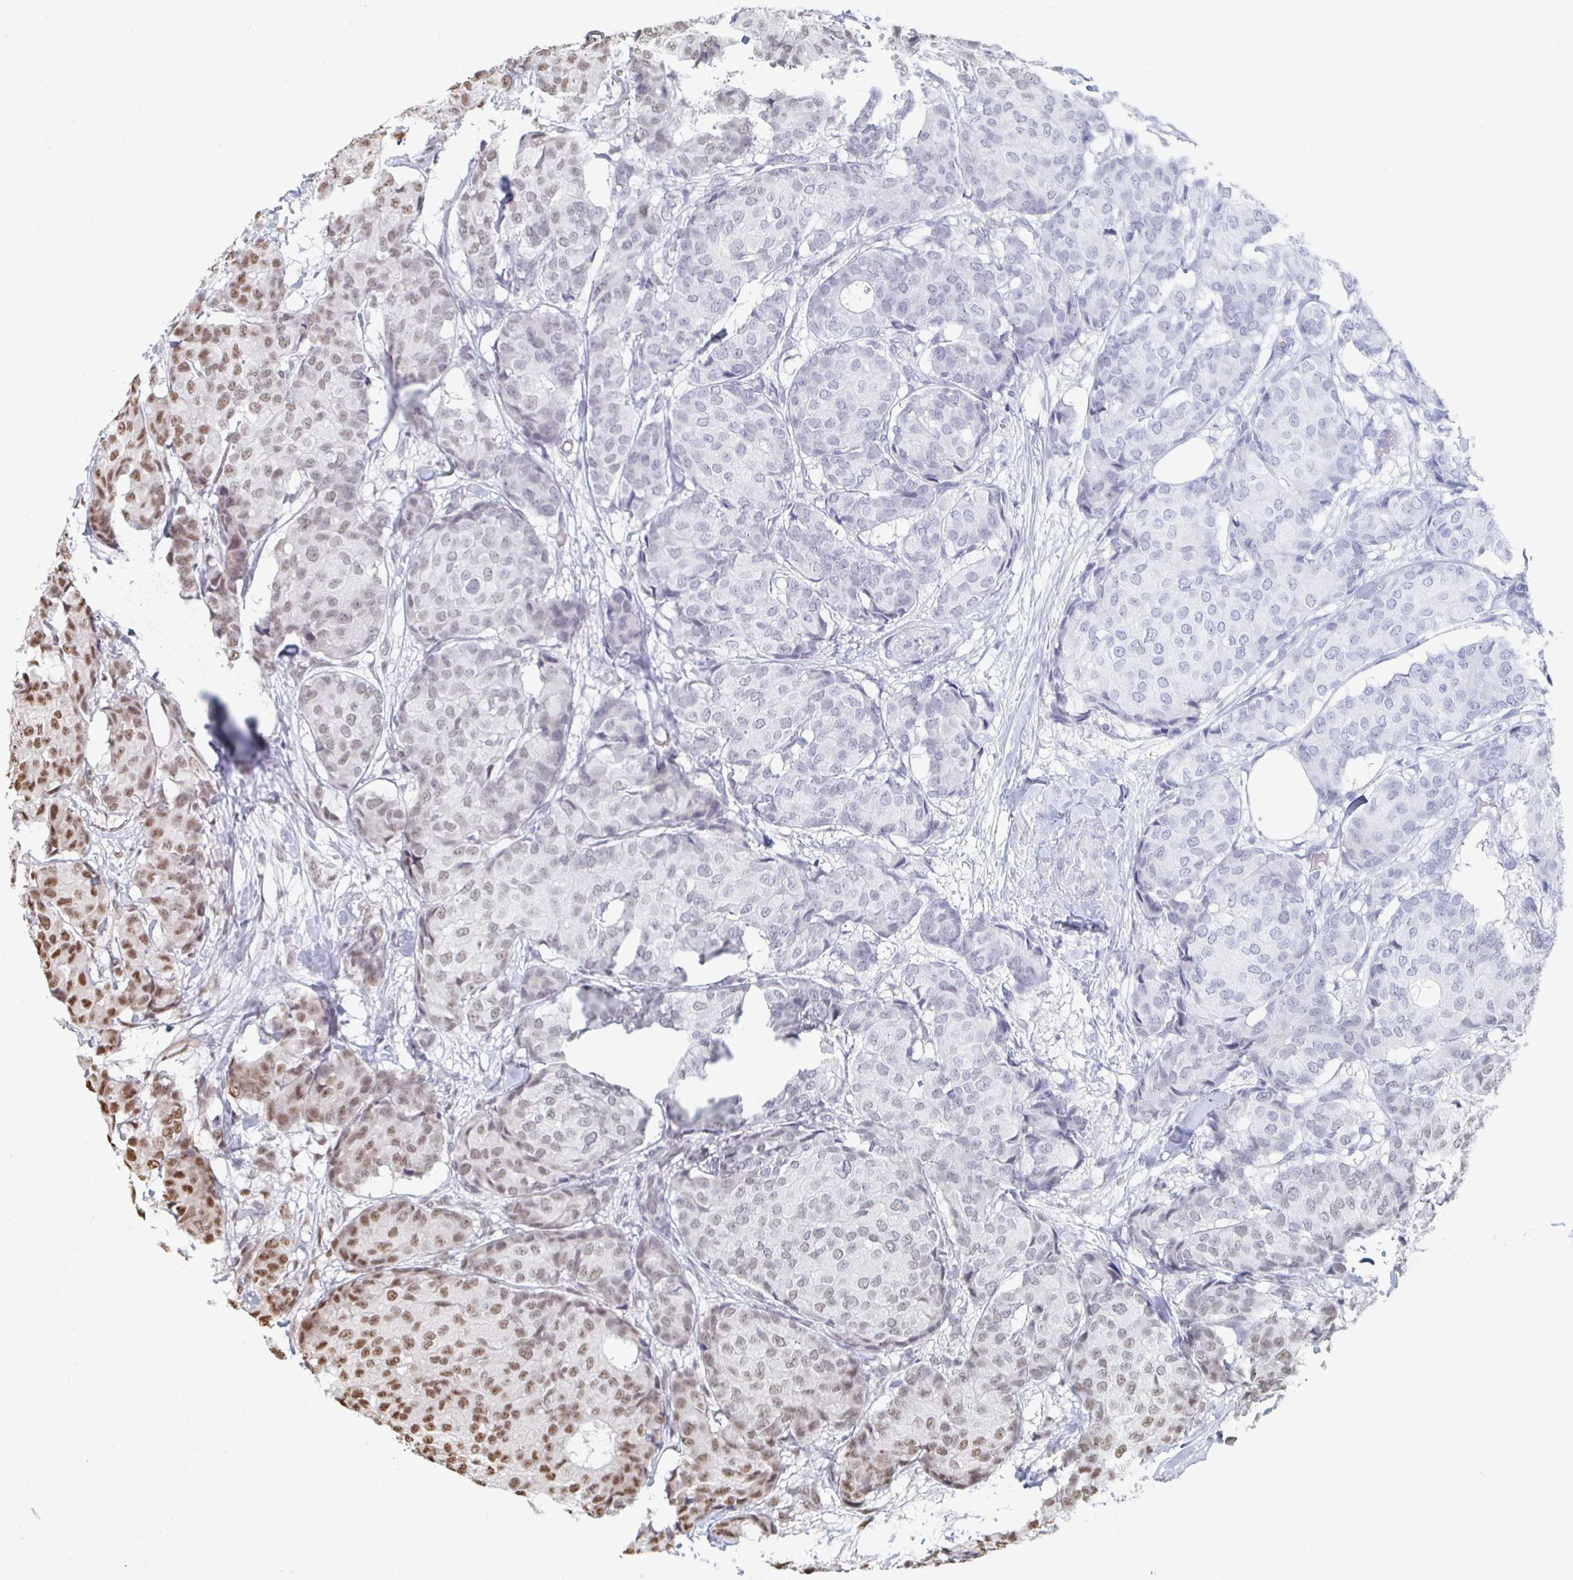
{"staining": {"intensity": "moderate", "quantity": "25%-75%", "location": "nuclear"}, "tissue": "breast cancer", "cell_type": "Tumor cells", "image_type": "cancer", "snomed": [{"axis": "morphology", "description": "Duct carcinoma"}, {"axis": "topography", "description": "Breast"}], "caption": "Human breast invasive ductal carcinoma stained with a protein marker displays moderate staining in tumor cells.", "gene": "MBNL1", "patient": {"sex": "female", "age": 75}}